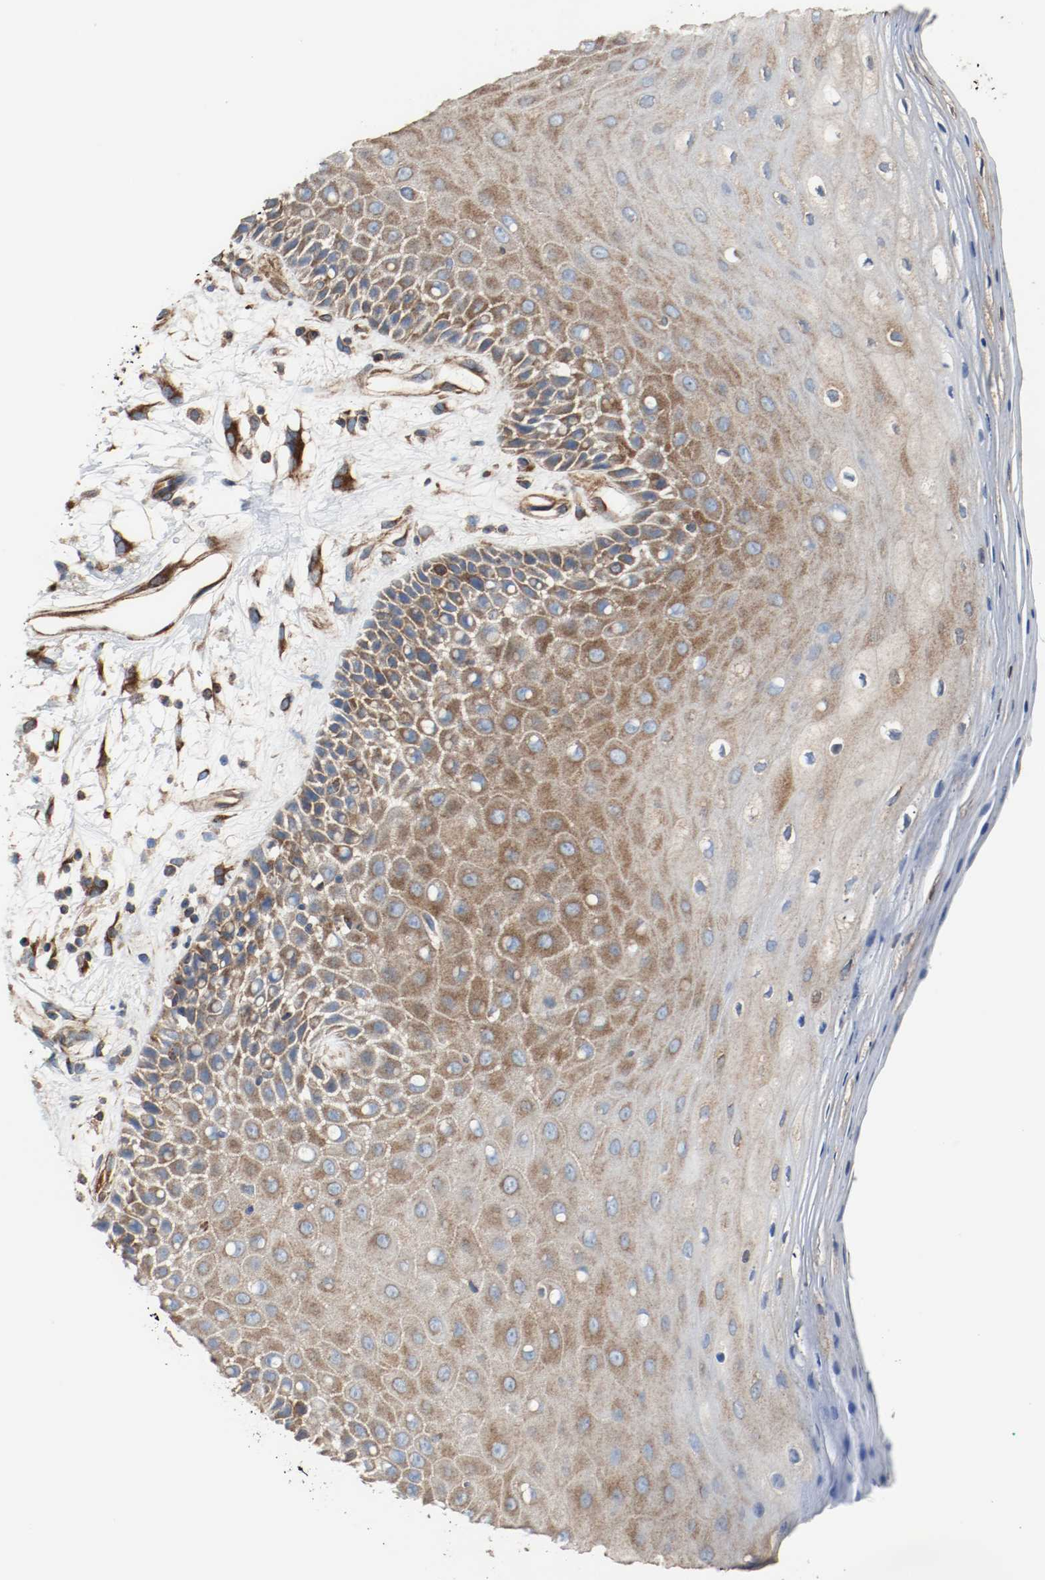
{"staining": {"intensity": "moderate", "quantity": ">75%", "location": "cytoplasmic/membranous"}, "tissue": "oral mucosa", "cell_type": "Squamous epithelial cells", "image_type": "normal", "snomed": [{"axis": "morphology", "description": "Normal tissue, NOS"}, {"axis": "morphology", "description": "Squamous cell carcinoma, NOS"}, {"axis": "topography", "description": "Skeletal muscle"}, {"axis": "topography", "description": "Oral tissue"}, {"axis": "topography", "description": "Head-Neck"}], "caption": "IHC of benign oral mucosa shows medium levels of moderate cytoplasmic/membranous expression in approximately >75% of squamous epithelial cells. (brown staining indicates protein expression, while blue staining denotes nuclei).", "gene": "TUBA3D", "patient": {"sex": "female", "age": 84}}